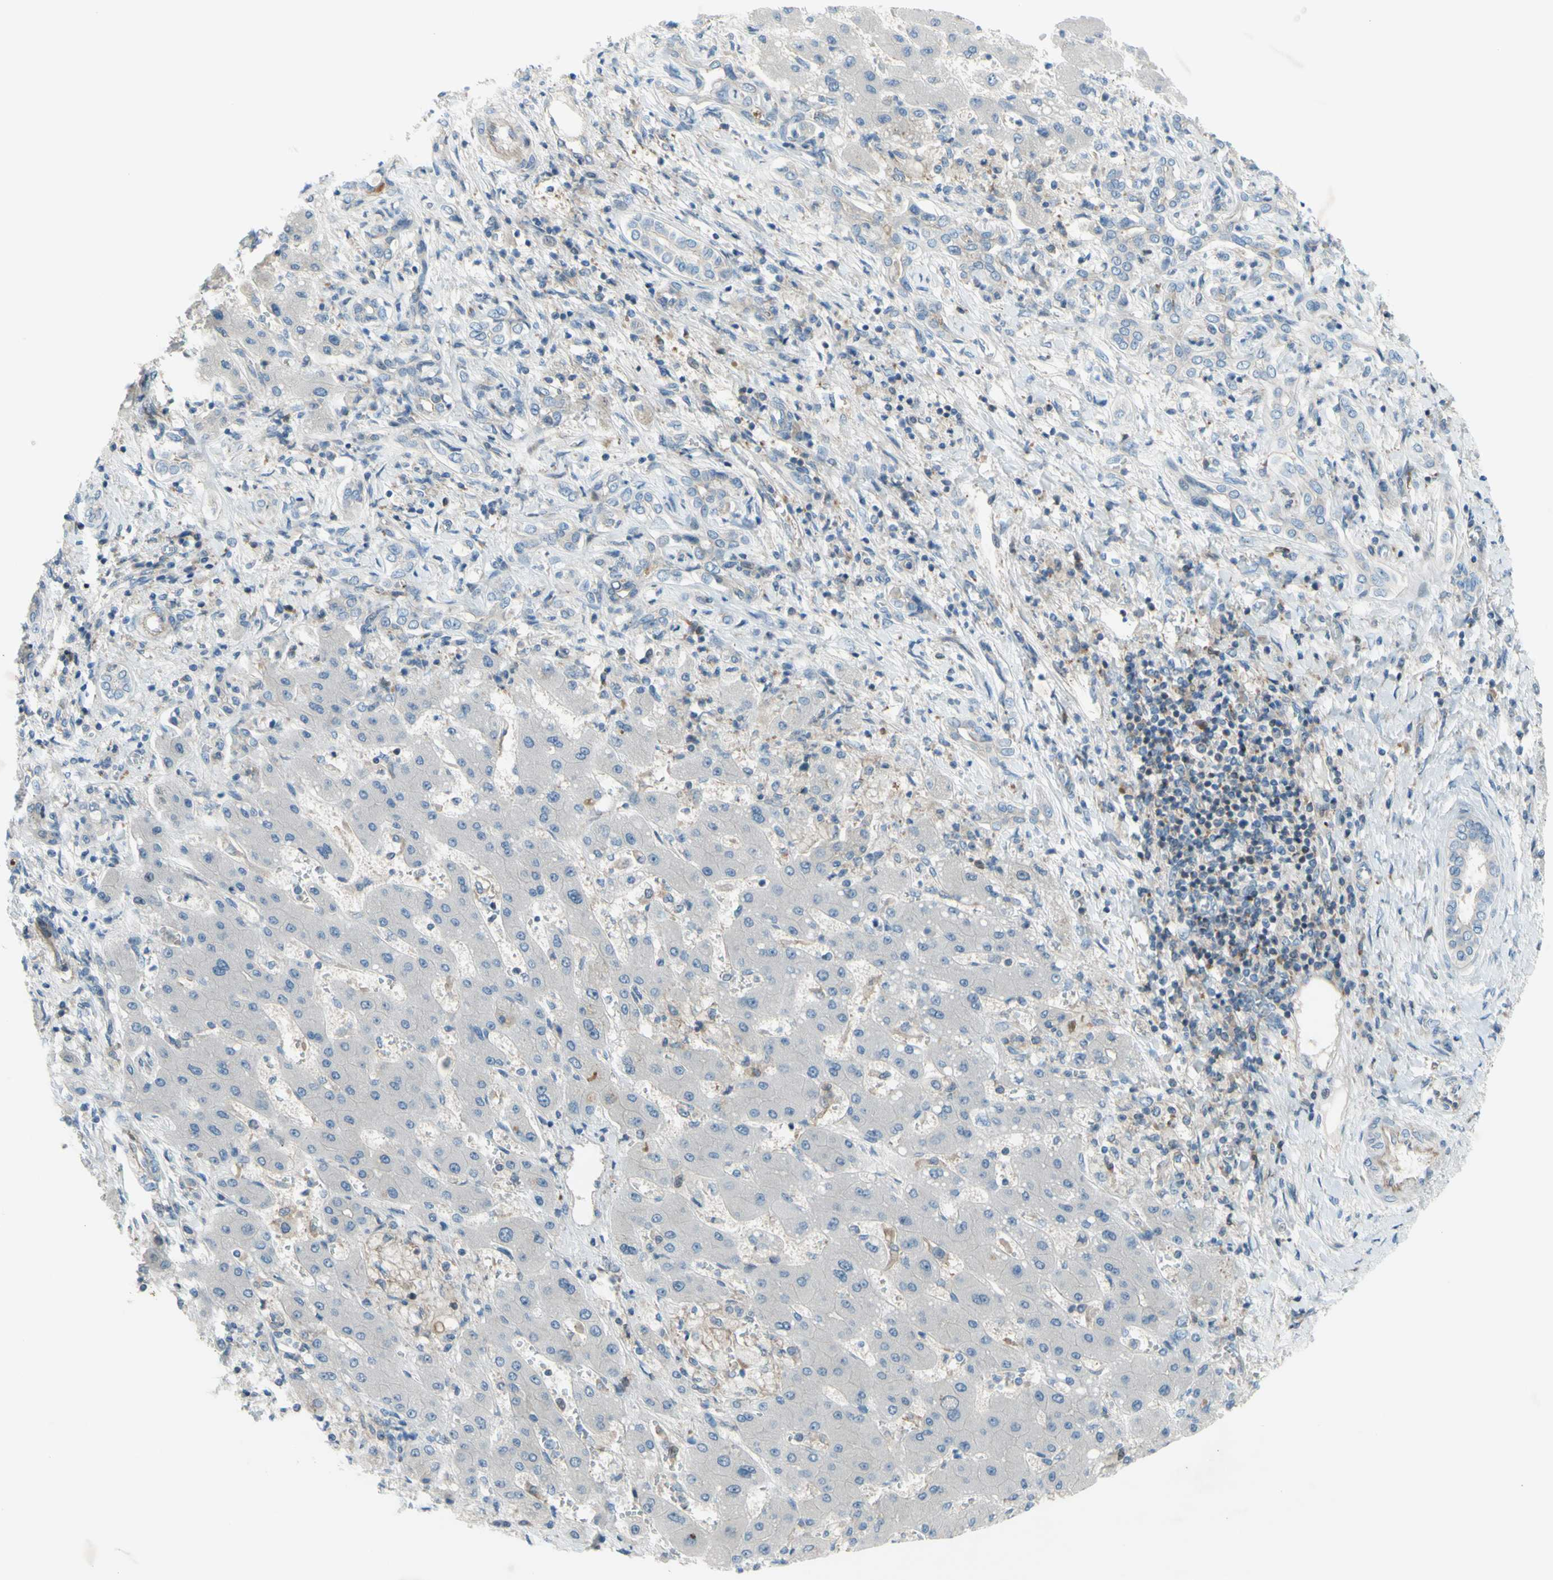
{"staining": {"intensity": "negative", "quantity": "none", "location": "none"}, "tissue": "liver cancer", "cell_type": "Tumor cells", "image_type": "cancer", "snomed": [{"axis": "morphology", "description": "Cholangiocarcinoma"}, {"axis": "topography", "description": "Liver"}], "caption": "There is no significant expression in tumor cells of liver cancer (cholangiocarcinoma).", "gene": "PAK2", "patient": {"sex": "male", "age": 50}}